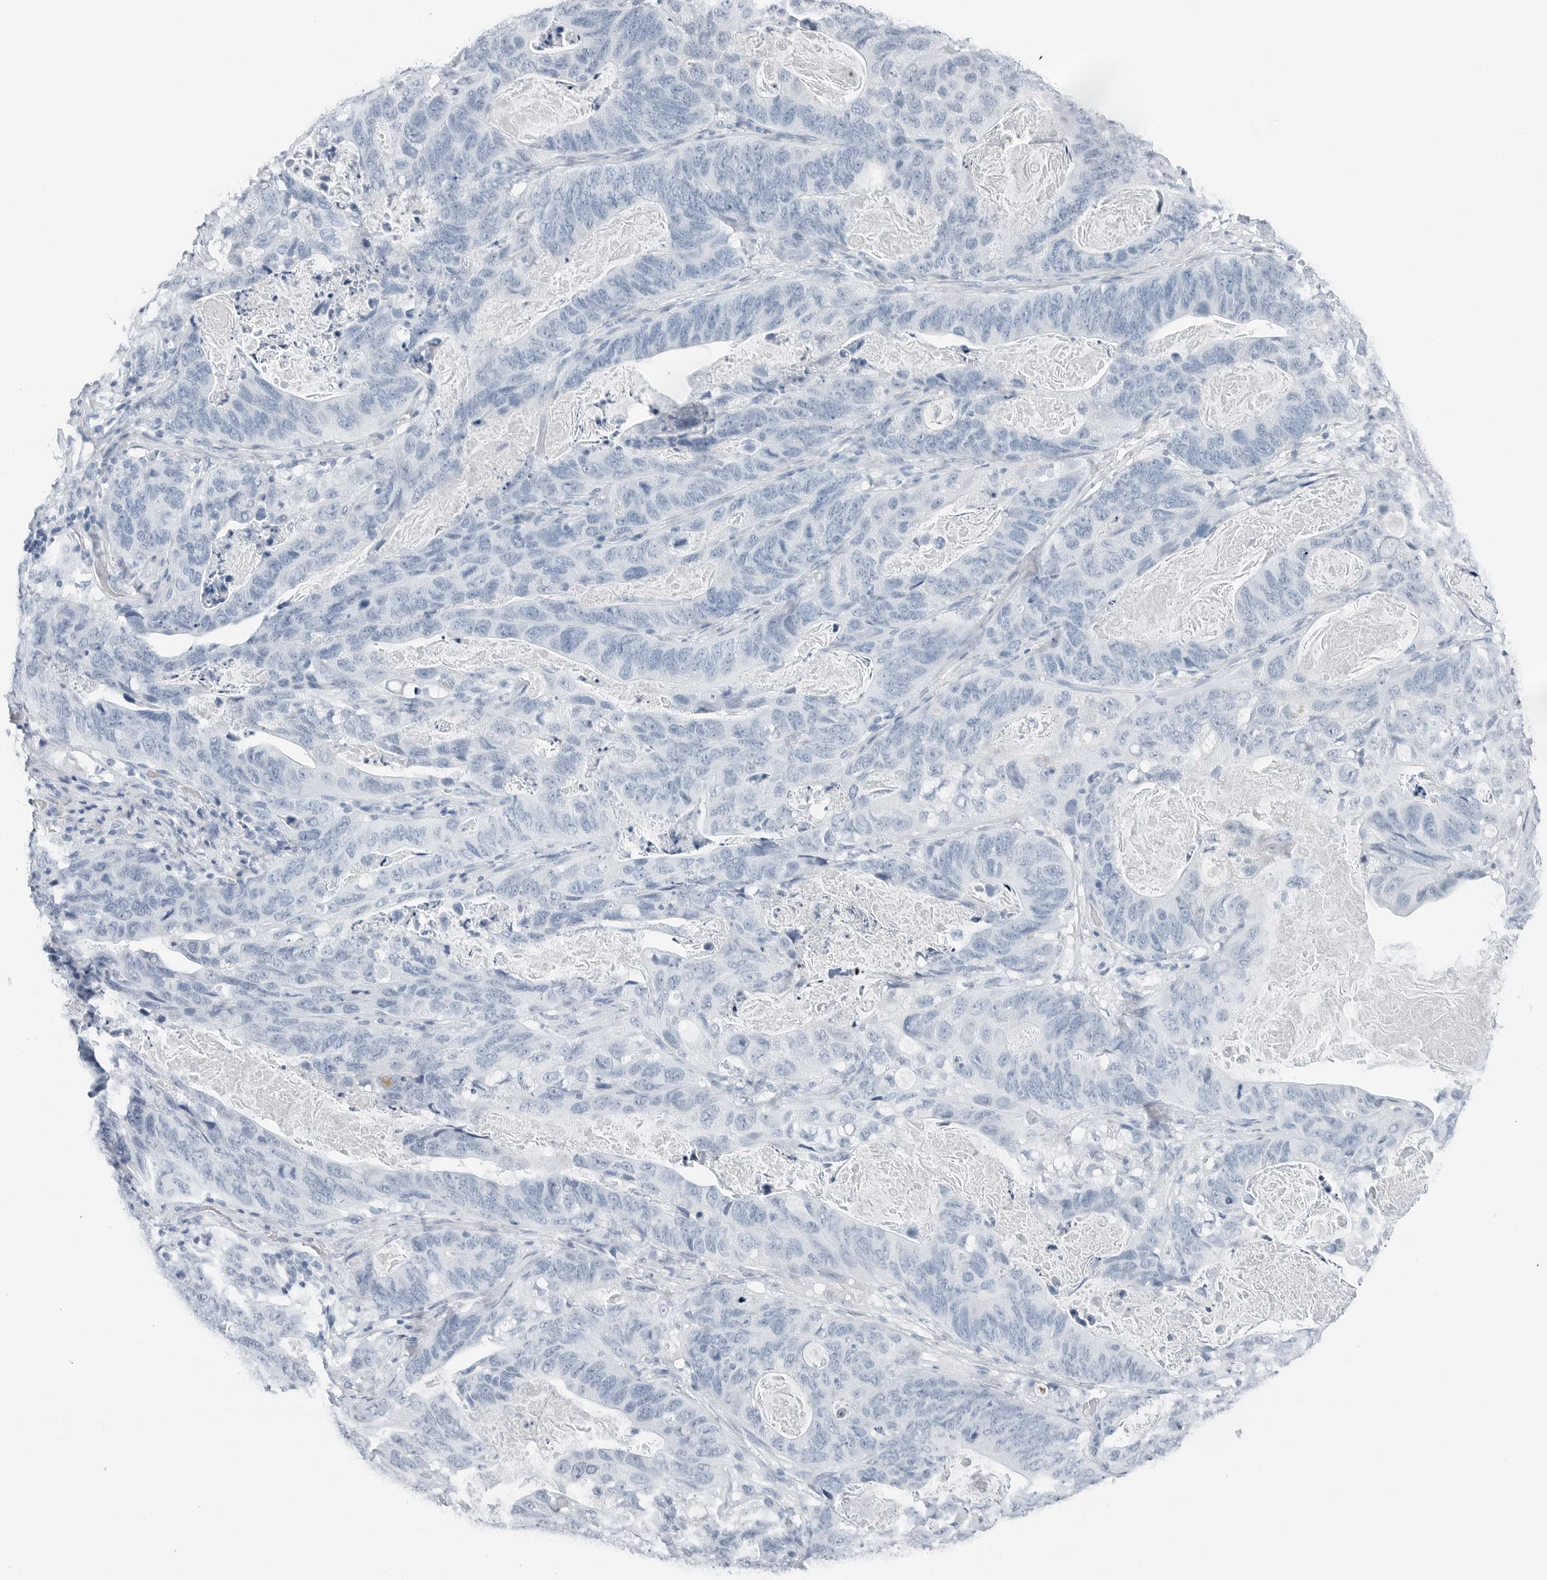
{"staining": {"intensity": "negative", "quantity": "none", "location": "none"}, "tissue": "stomach cancer", "cell_type": "Tumor cells", "image_type": "cancer", "snomed": [{"axis": "morphology", "description": "Normal tissue, NOS"}, {"axis": "morphology", "description": "Adenocarcinoma, NOS"}, {"axis": "topography", "description": "Stomach"}], "caption": "Immunohistochemistry (IHC) of human stomach adenocarcinoma exhibits no positivity in tumor cells.", "gene": "SLPI", "patient": {"sex": "female", "age": 89}}